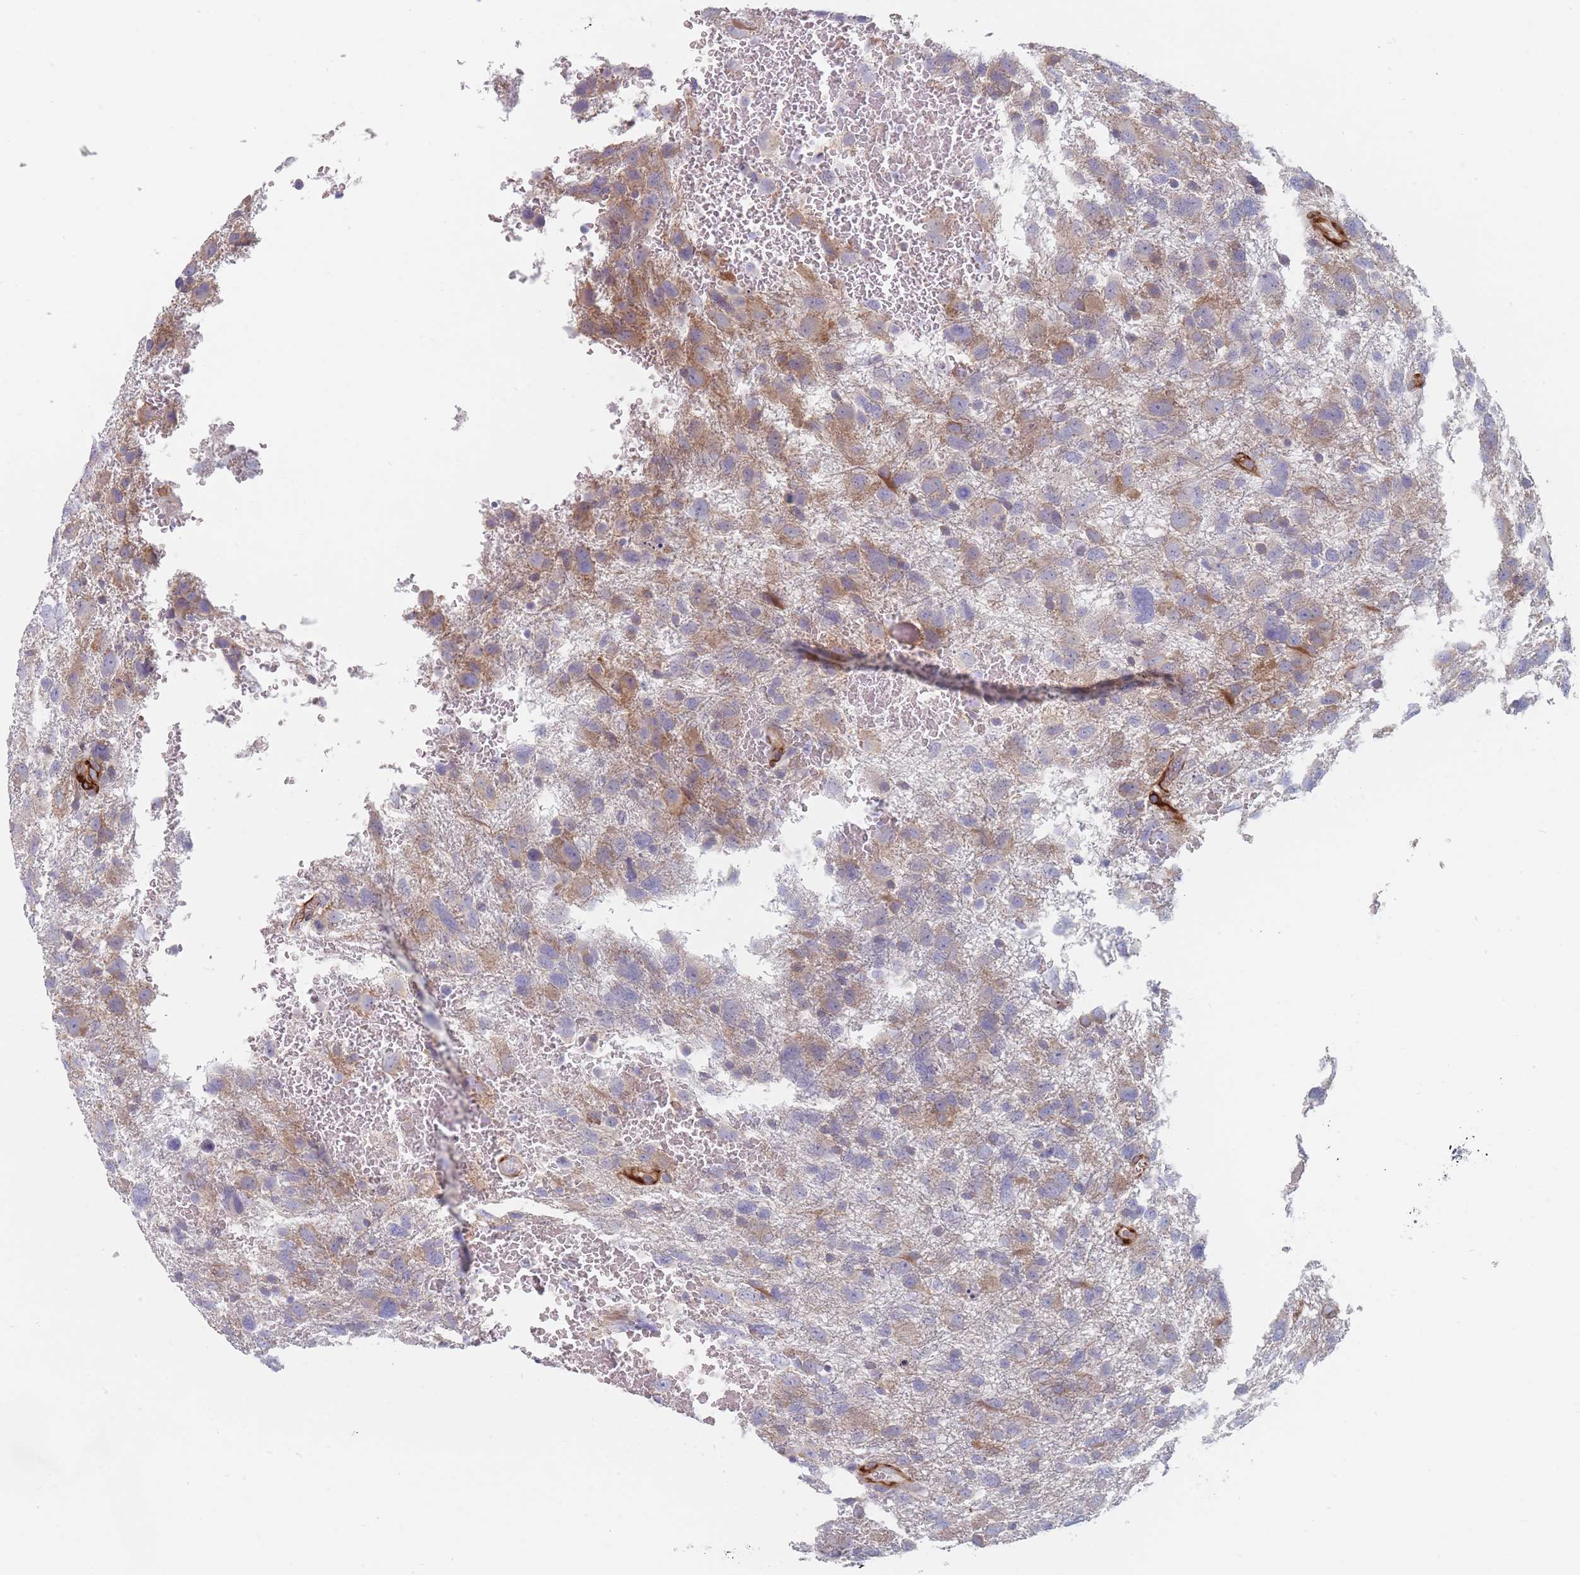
{"staining": {"intensity": "weak", "quantity": ">75%", "location": "cytoplasmic/membranous"}, "tissue": "glioma", "cell_type": "Tumor cells", "image_type": "cancer", "snomed": [{"axis": "morphology", "description": "Glioma, malignant, High grade"}, {"axis": "topography", "description": "Brain"}], "caption": "Weak cytoplasmic/membranous staining is identified in about >75% of tumor cells in glioma.", "gene": "ERBIN", "patient": {"sex": "male", "age": 61}}